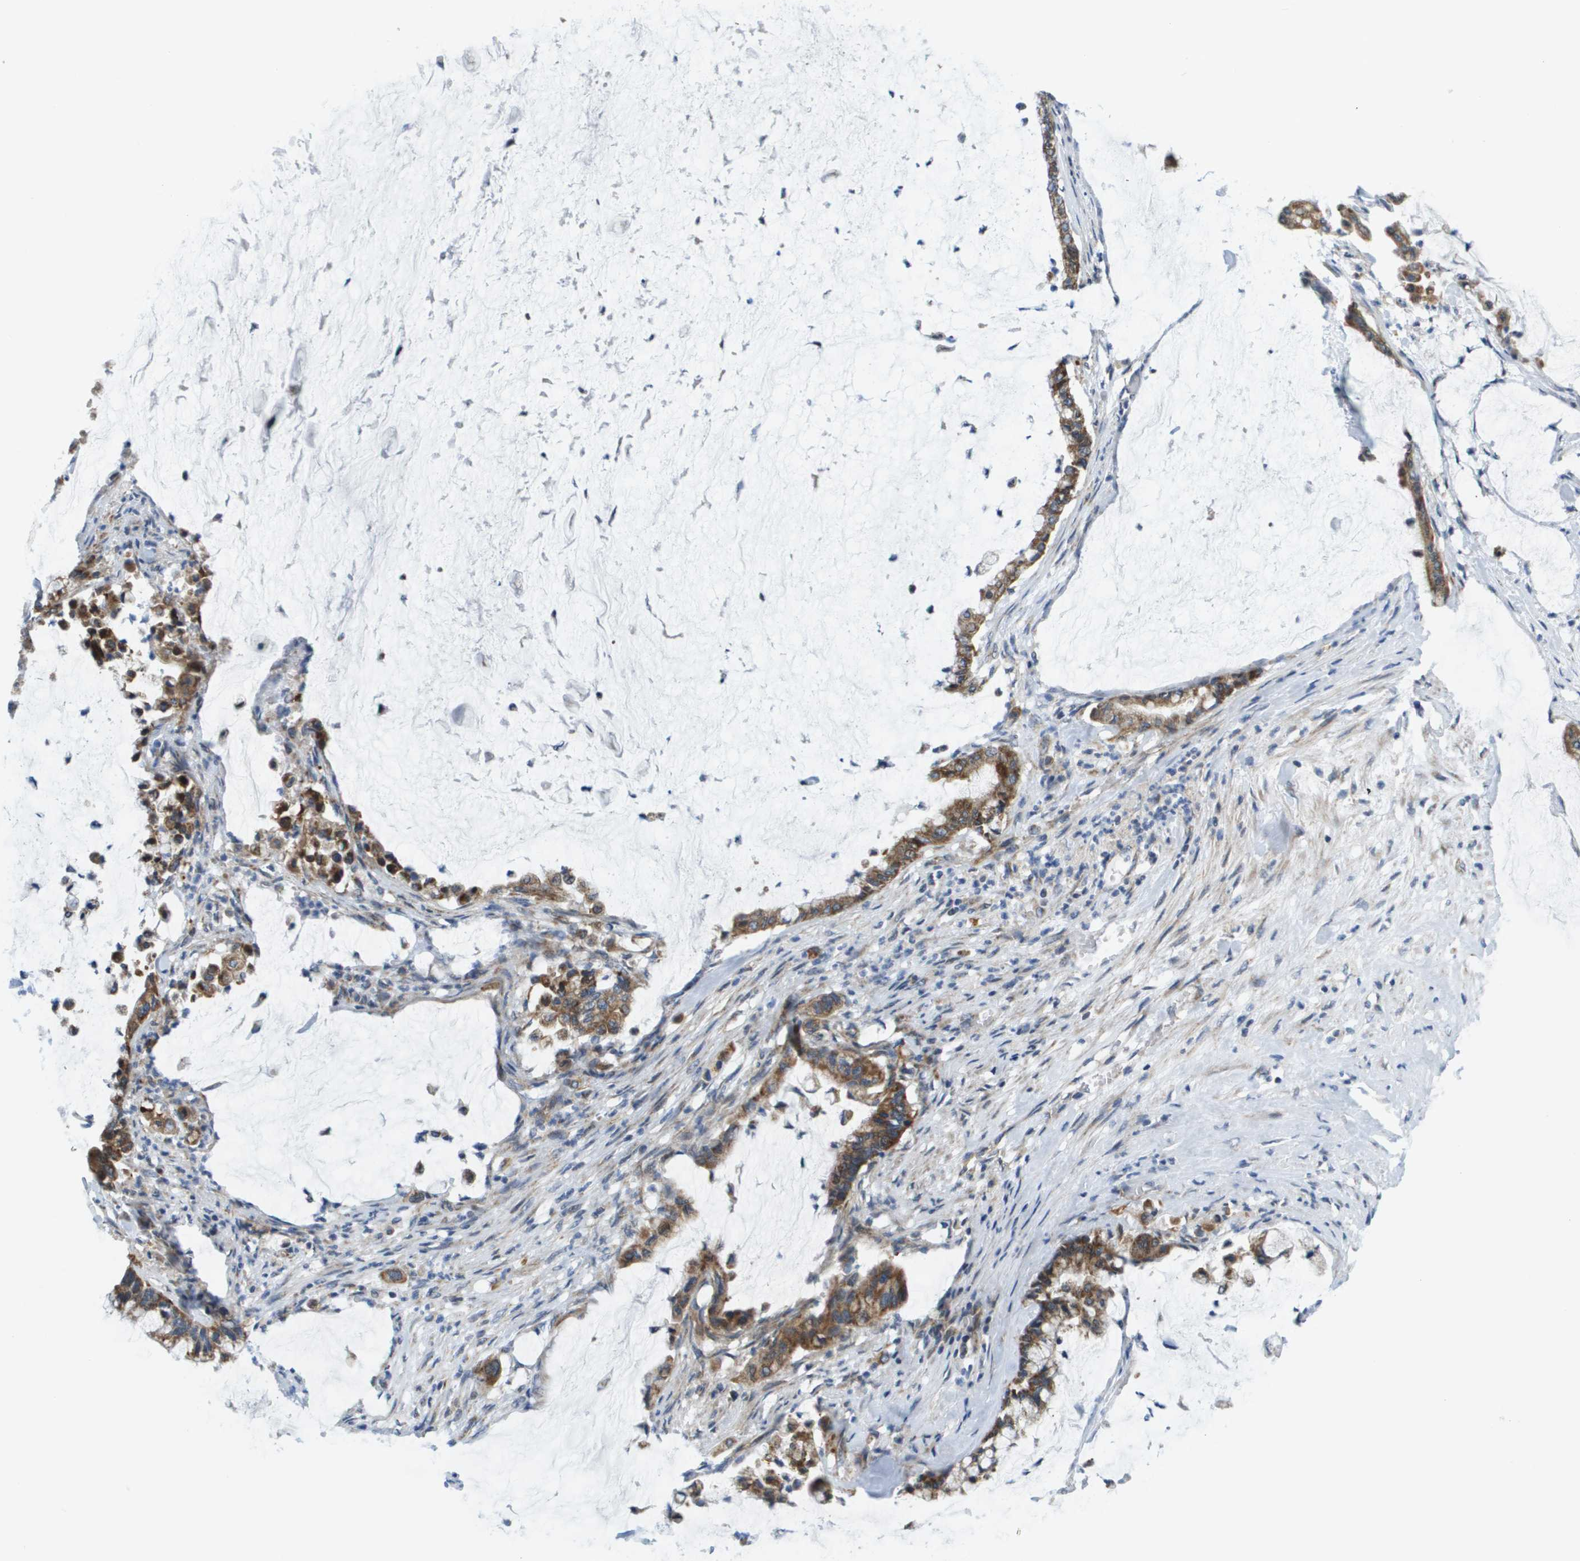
{"staining": {"intensity": "moderate", "quantity": ">75%", "location": "cytoplasmic/membranous"}, "tissue": "pancreatic cancer", "cell_type": "Tumor cells", "image_type": "cancer", "snomed": [{"axis": "morphology", "description": "Adenocarcinoma, NOS"}, {"axis": "topography", "description": "Pancreas"}], "caption": "Pancreatic adenocarcinoma tissue displays moderate cytoplasmic/membranous expression in approximately >75% of tumor cells, visualized by immunohistochemistry.", "gene": "KRT23", "patient": {"sex": "male", "age": 41}}